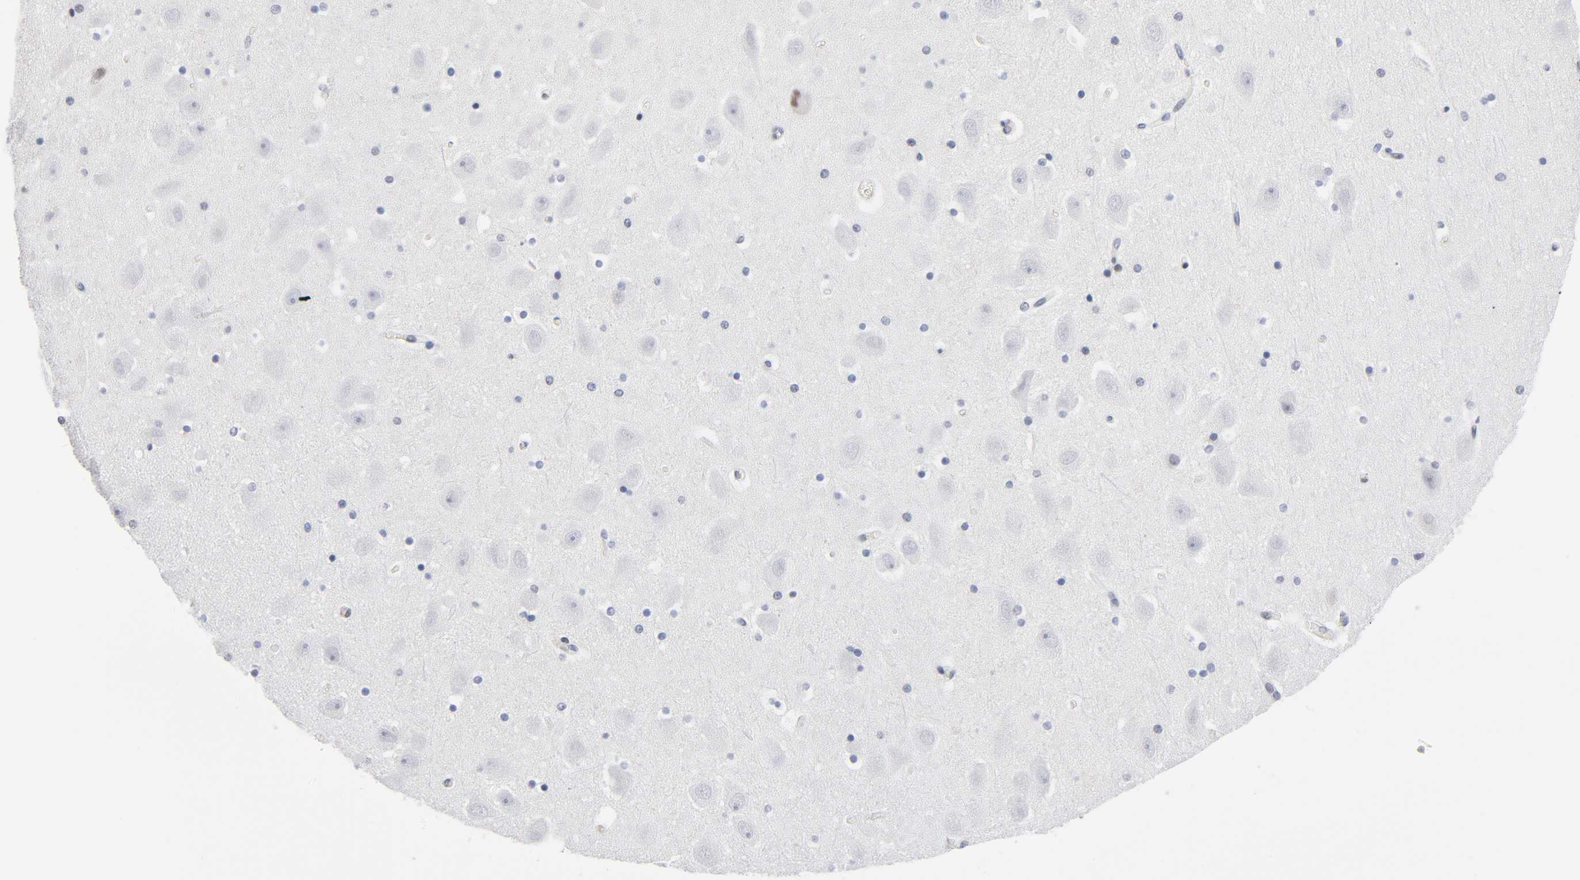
{"staining": {"intensity": "weak", "quantity": "<25%", "location": "nuclear"}, "tissue": "hippocampus", "cell_type": "Glial cells", "image_type": "normal", "snomed": [{"axis": "morphology", "description": "Normal tissue, NOS"}, {"axis": "topography", "description": "Hippocampus"}], "caption": "A histopathology image of hippocampus stained for a protein displays no brown staining in glial cells.", "gene": "DIDO1", "patient": {"sex": "male", "age": 45}}